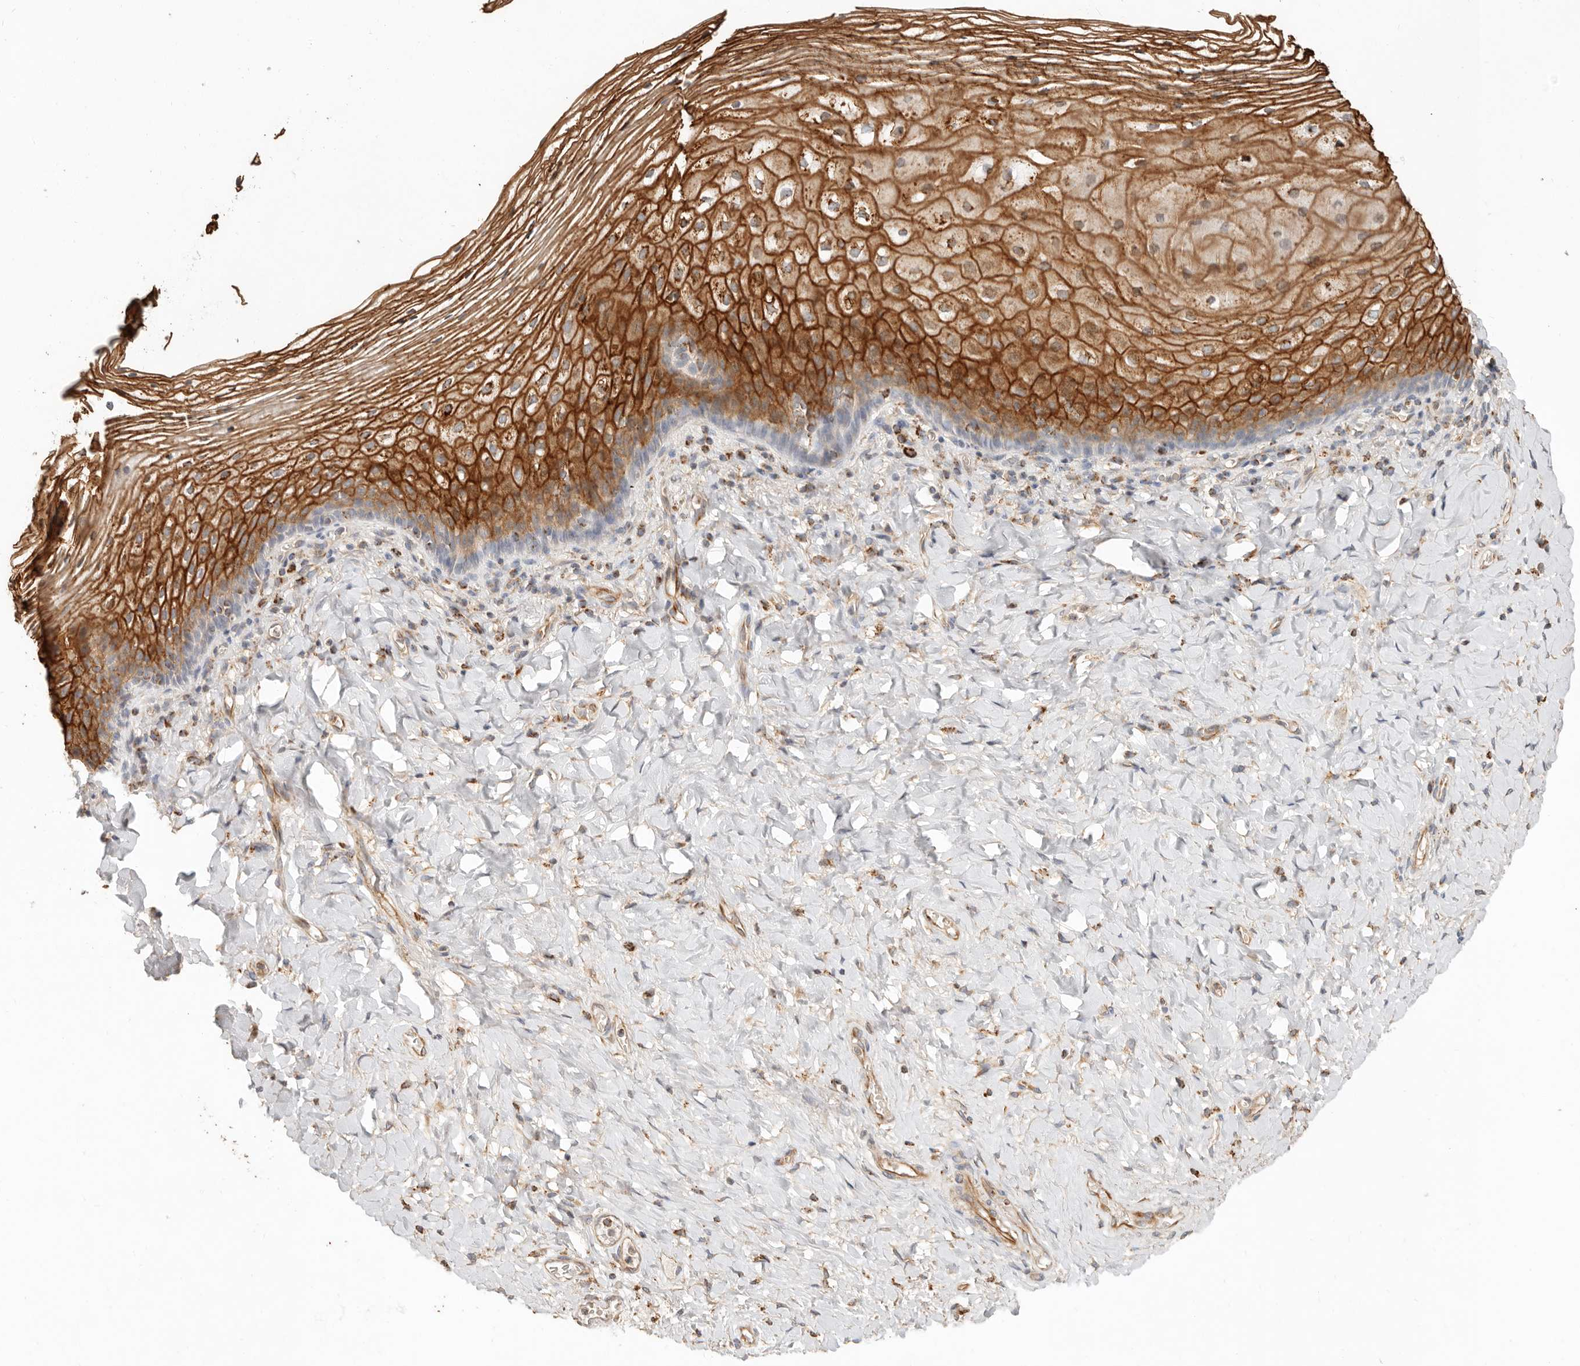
{"staining": {"intensity": "strong", "quantity": ">75%", "location": "cytoplasmic/membranous"}, "tissue": "vagina", "cell_type": "Squamous epithelial cells", "image_type": "normal", "snomed": [{"axis": "morphology", "description": "Normal tissue, NOS"}, {"axis": "topography", "description": "Vagina"}], "caption": "The image exhibits staining of benign vagina, revealing strong cytoplasmic/membranous protein expression (brown color) within squamous epithelial cells.", "gene": "ARHGEF10L", "patient": {"sex": "female", "age": 60}}